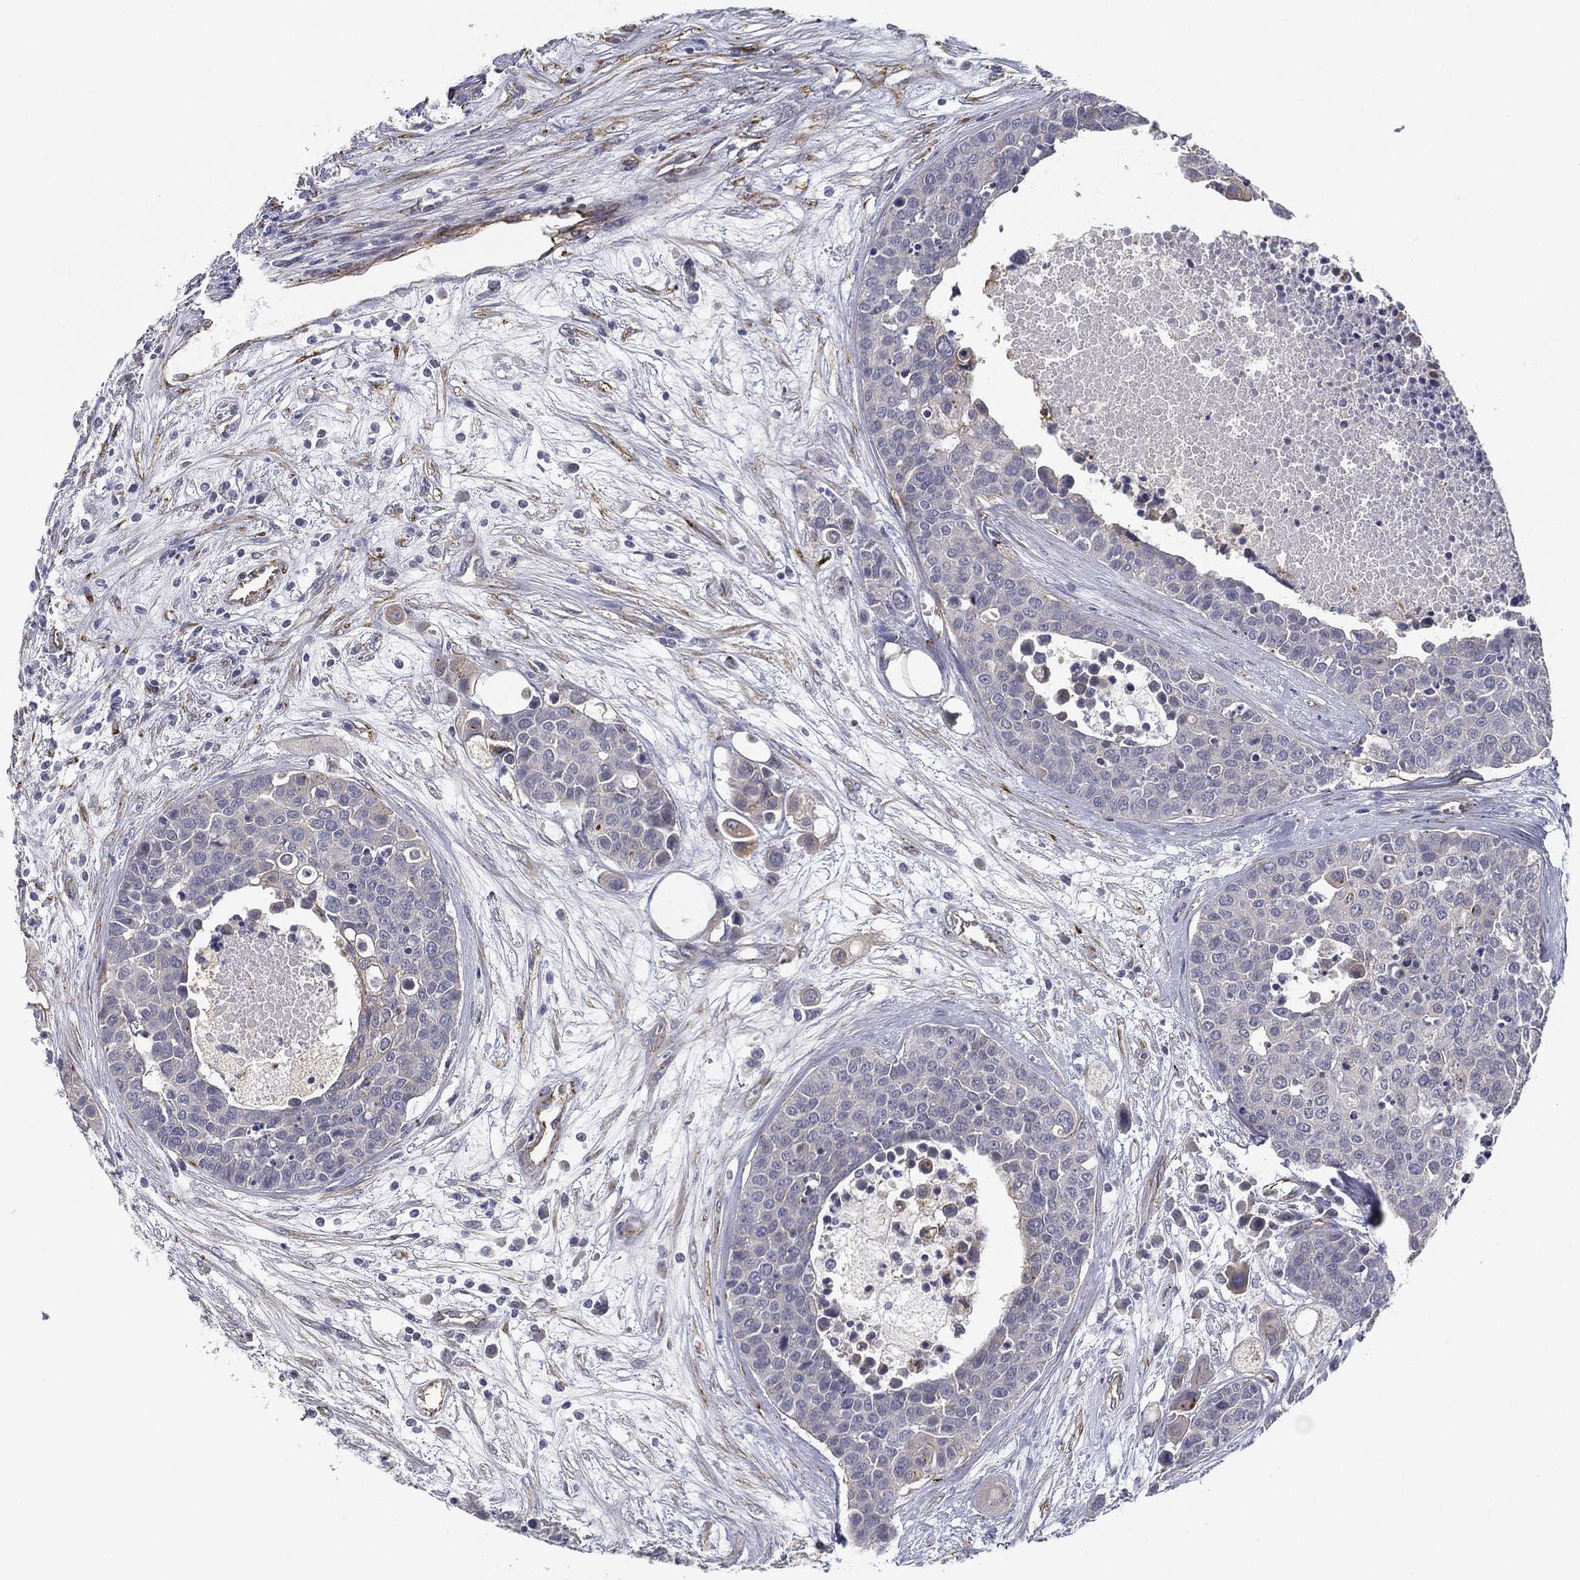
{"staining": {"intensity": "negative", "quantity": "none", "location": "none"}, "tissue": "carcinoid", "cell_type": "Tumor cells", "image_type": "cancer", "snomed": [{"axis": "morphology", "description": "Carcinoid, malignant, NOS"}, {"axis": "topography", "description": "Colon"}], "caption": "High magnification brightfield microscopy of carcinoid (malignant) stained with DAB (brown) and counterstained with hematoxylin (blue): tumor cells show no significant expression. (DAB (3,3'-diaminobenzidine) immunohistochemistry (IHC) with hematoxylin counter stain).", "gene": "LRRC56", "patient": {"sex": "male", "age": 81}}